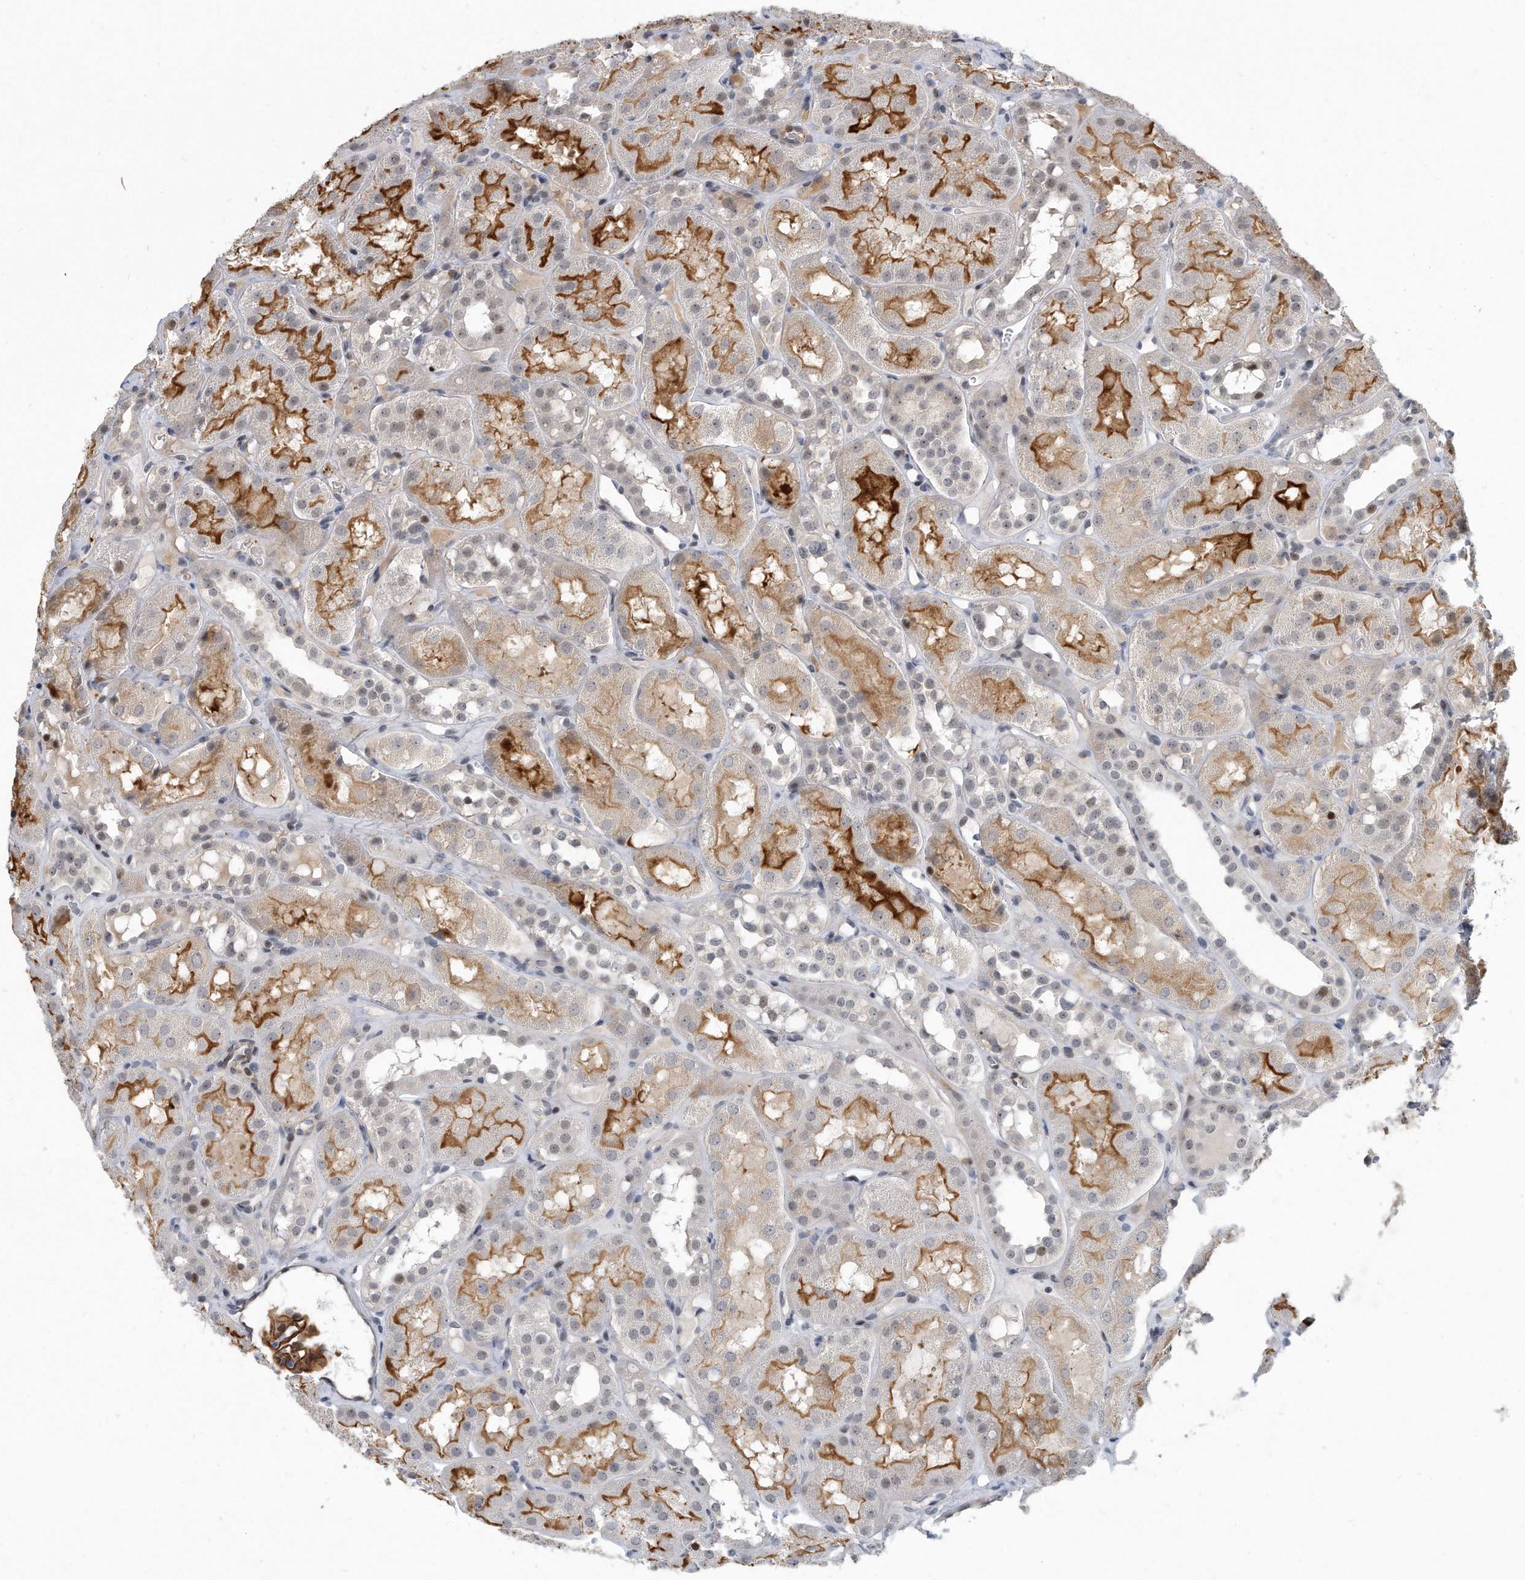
{"staining": {"intensity": "moderate", "quantity": ">75%", "location": "cytoplasmic/membranous"}, "tissue": "kidney", "cell_type": "Cells in glomeruli", "image_type": "normal", "snomed": [{"axis": "morphology", "description": "Normal tissue, NOS"}, {"axis": "topography", "description": "Kidney"}], "caption": "Cells in glomeruli show moderate cytoplasmic/membranous staining in approximately >75% of cells in normal kidney. The protein of interest is shown in brown color, while the nuclei are stained blue.", "gene": "PGBD2", "patient": {"sex": "male", "age": 16}}